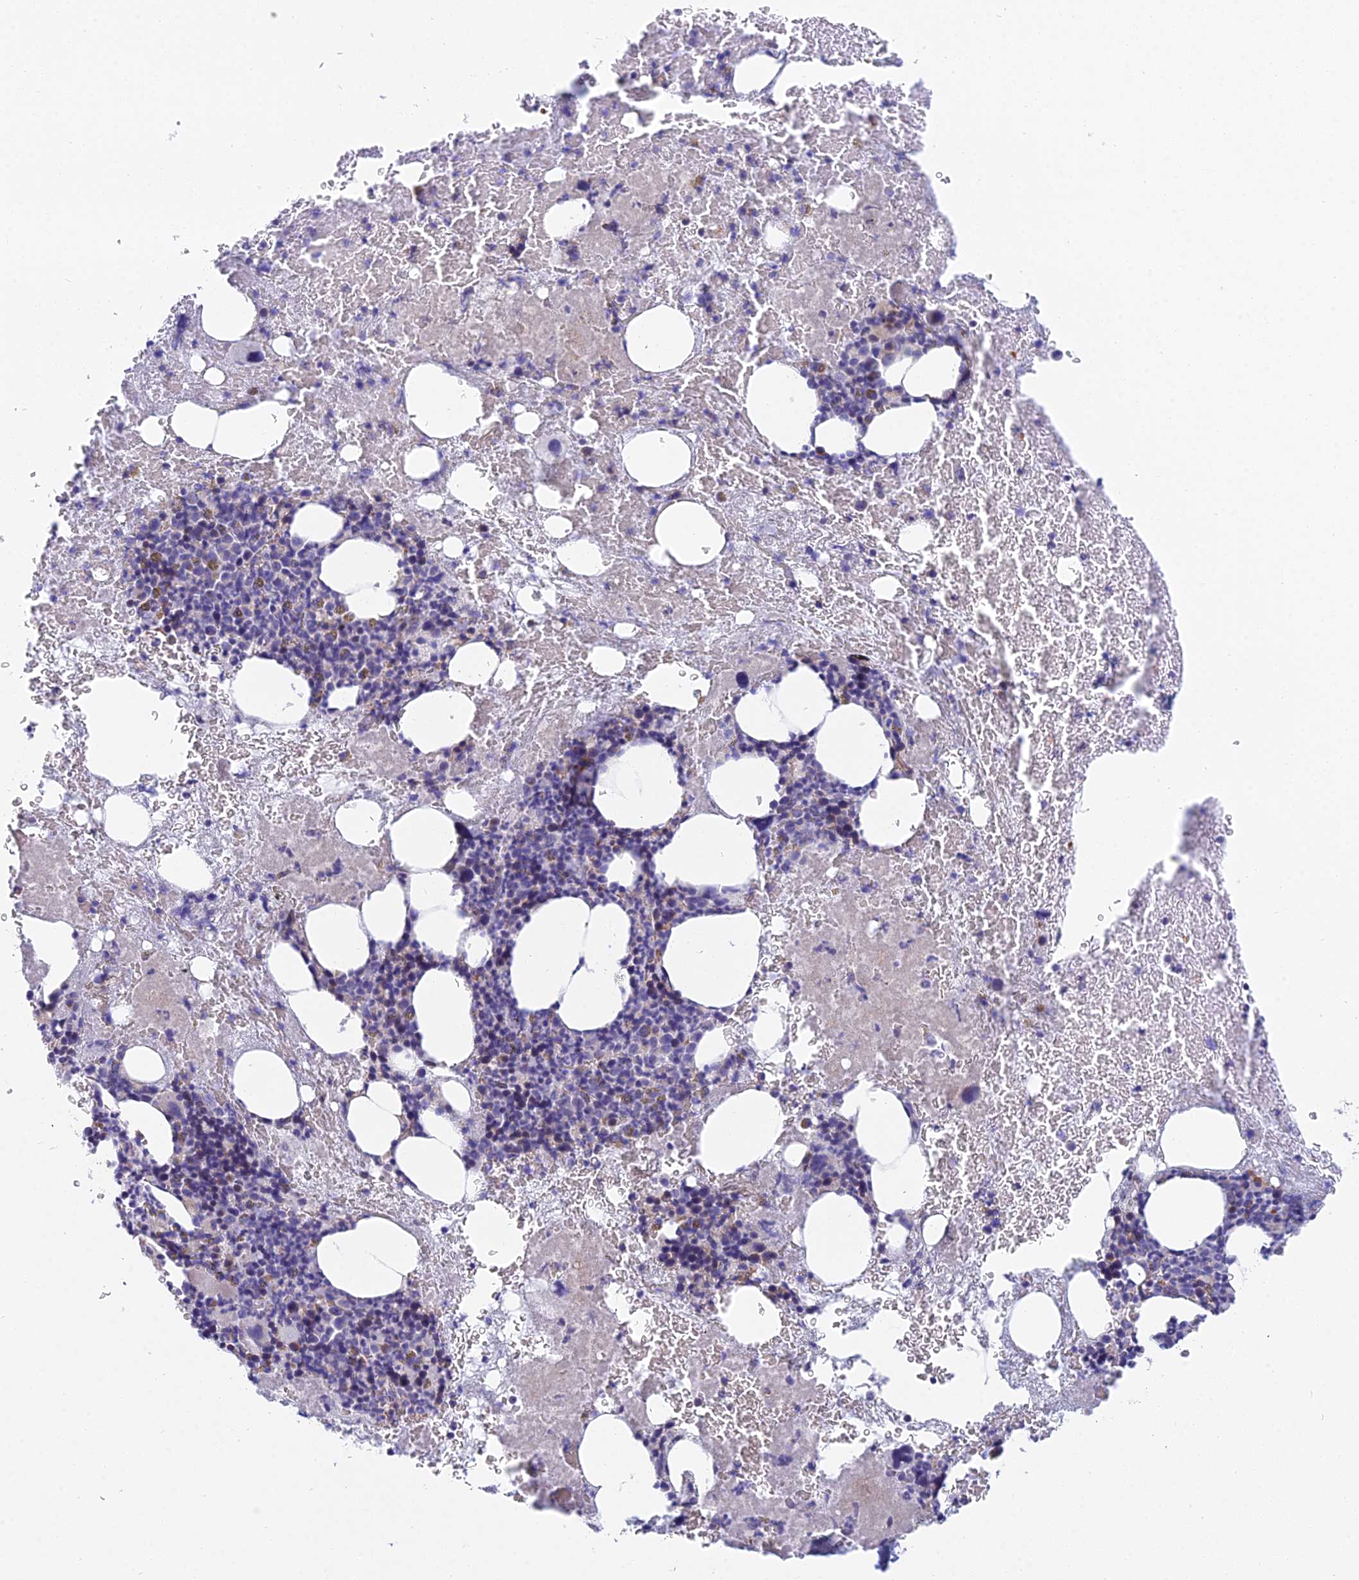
{"staining": {"intensity": "negative", "quantity": "none", "location": "none"}, "tissue": "bone marrow", "cell_type": "Hematopoietic cells", "image_type": "normal", "snomed": [{"axis": "morphology", "description": "Normal tissue, NOS"}, {"axis": "topography", "description": "Bone marrow"}], "caption": "Immunohistochemistry image of benign human bone marrow stained for a protein (brown), which exhibits no positivity in hematopoietic cells. The staining was performed using DAB to visualize the protein expression in brown, while the nuclei were stained in blue with hematoxylin (Magnification: 20x).", "gene": "ZNF564", "patient": {"sex": "male", "age": 53}}